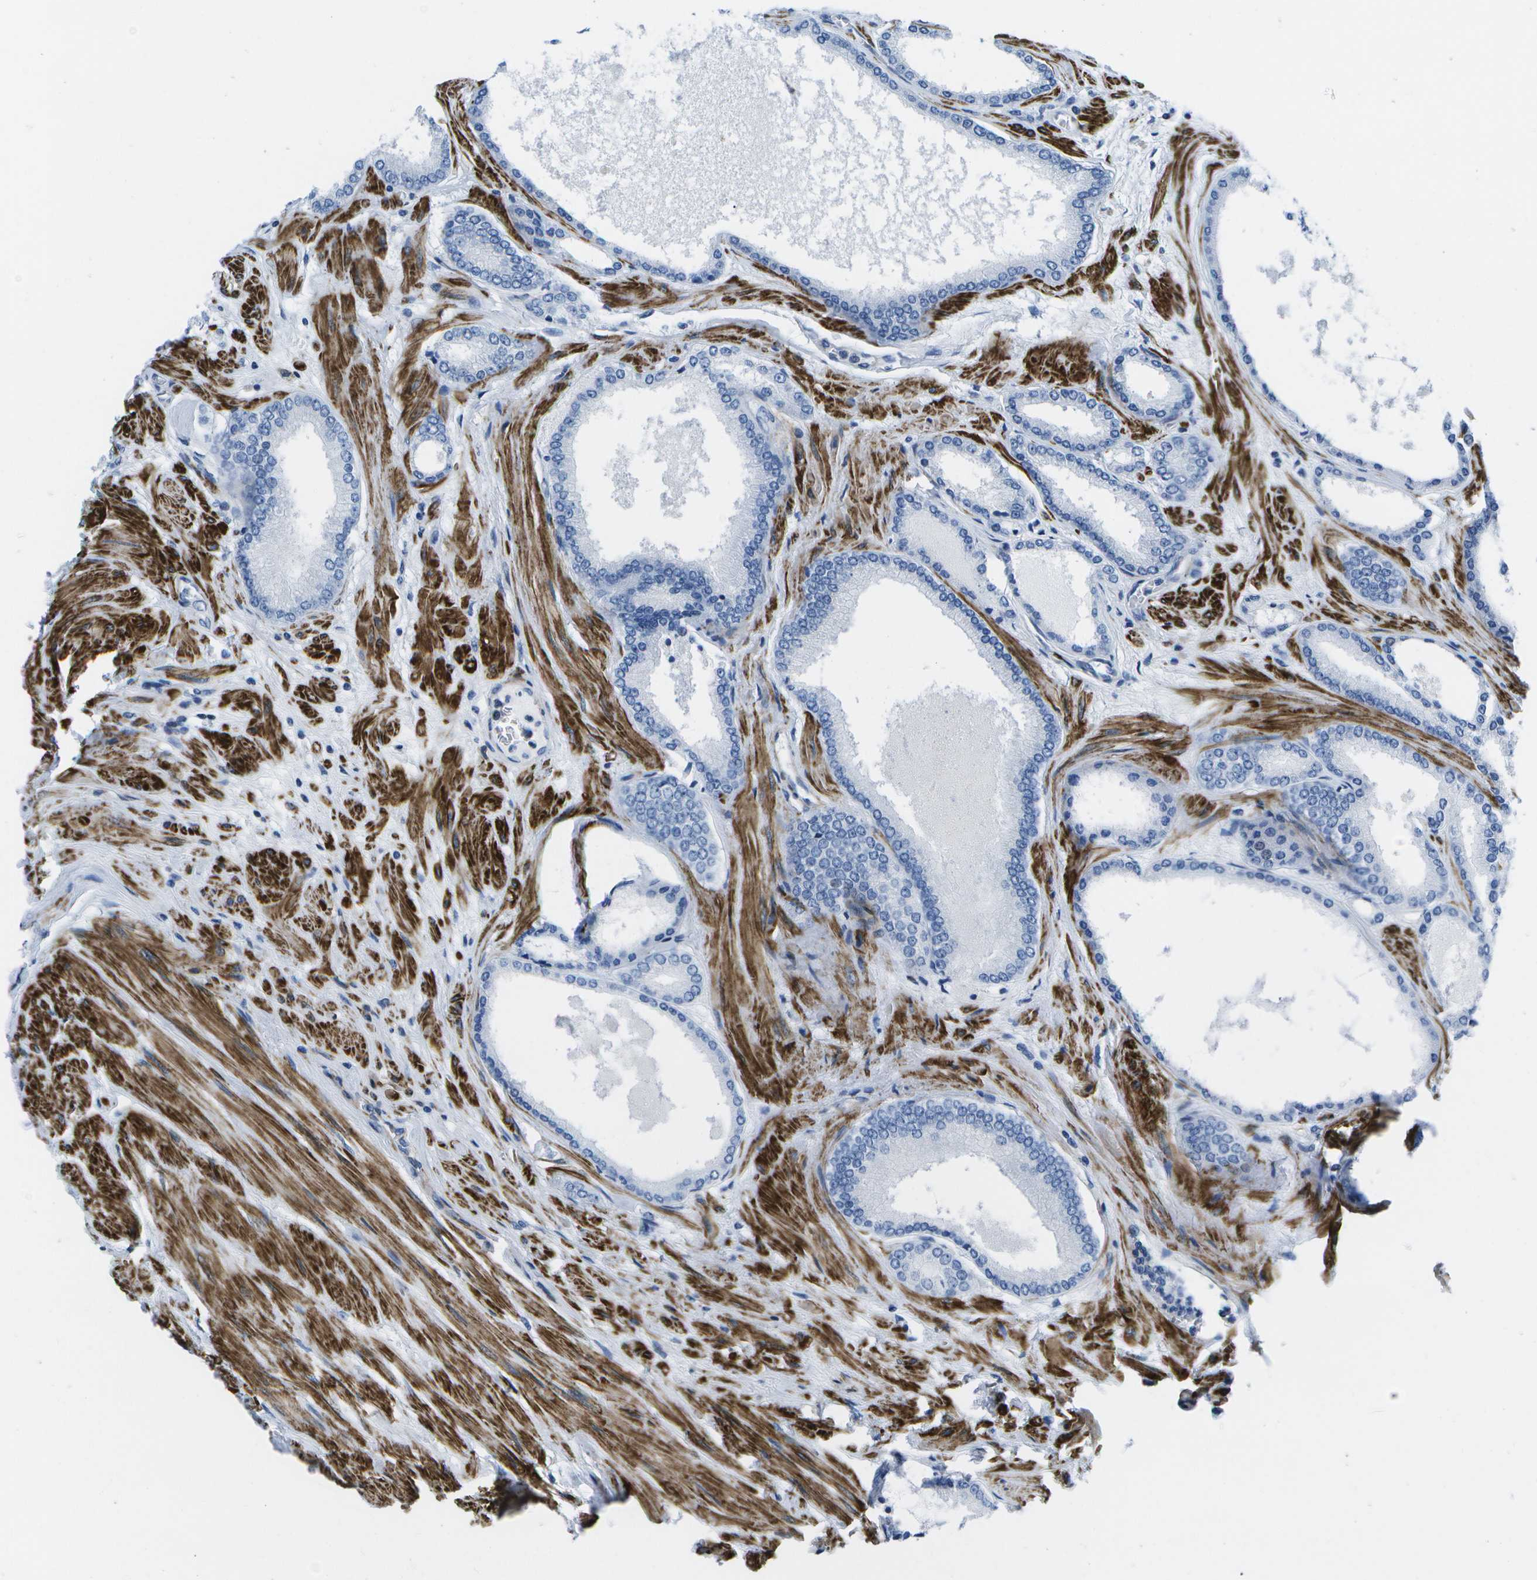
{"staining": {"intensity": "negative", "quantity": "none", "location": "none"}, "tissue": "prostate cancer", "cell_type": "Tumor cells", "image_type": "cancer", "snomed": [{"axis": "morphology", "description": "Adenocarcinoma, High grade"}, {"axis": "topography", "description": "Prostate"}], "caption": "An IHC micrograph of prostate cancer (high-grade adenocarcinoma) is shown. There is no staining in tumor cells of prostate cancer (high-grade adenocarcinoma).", "gene": "ADGRG6", "patient": {"sex": "male", "age": 61}}